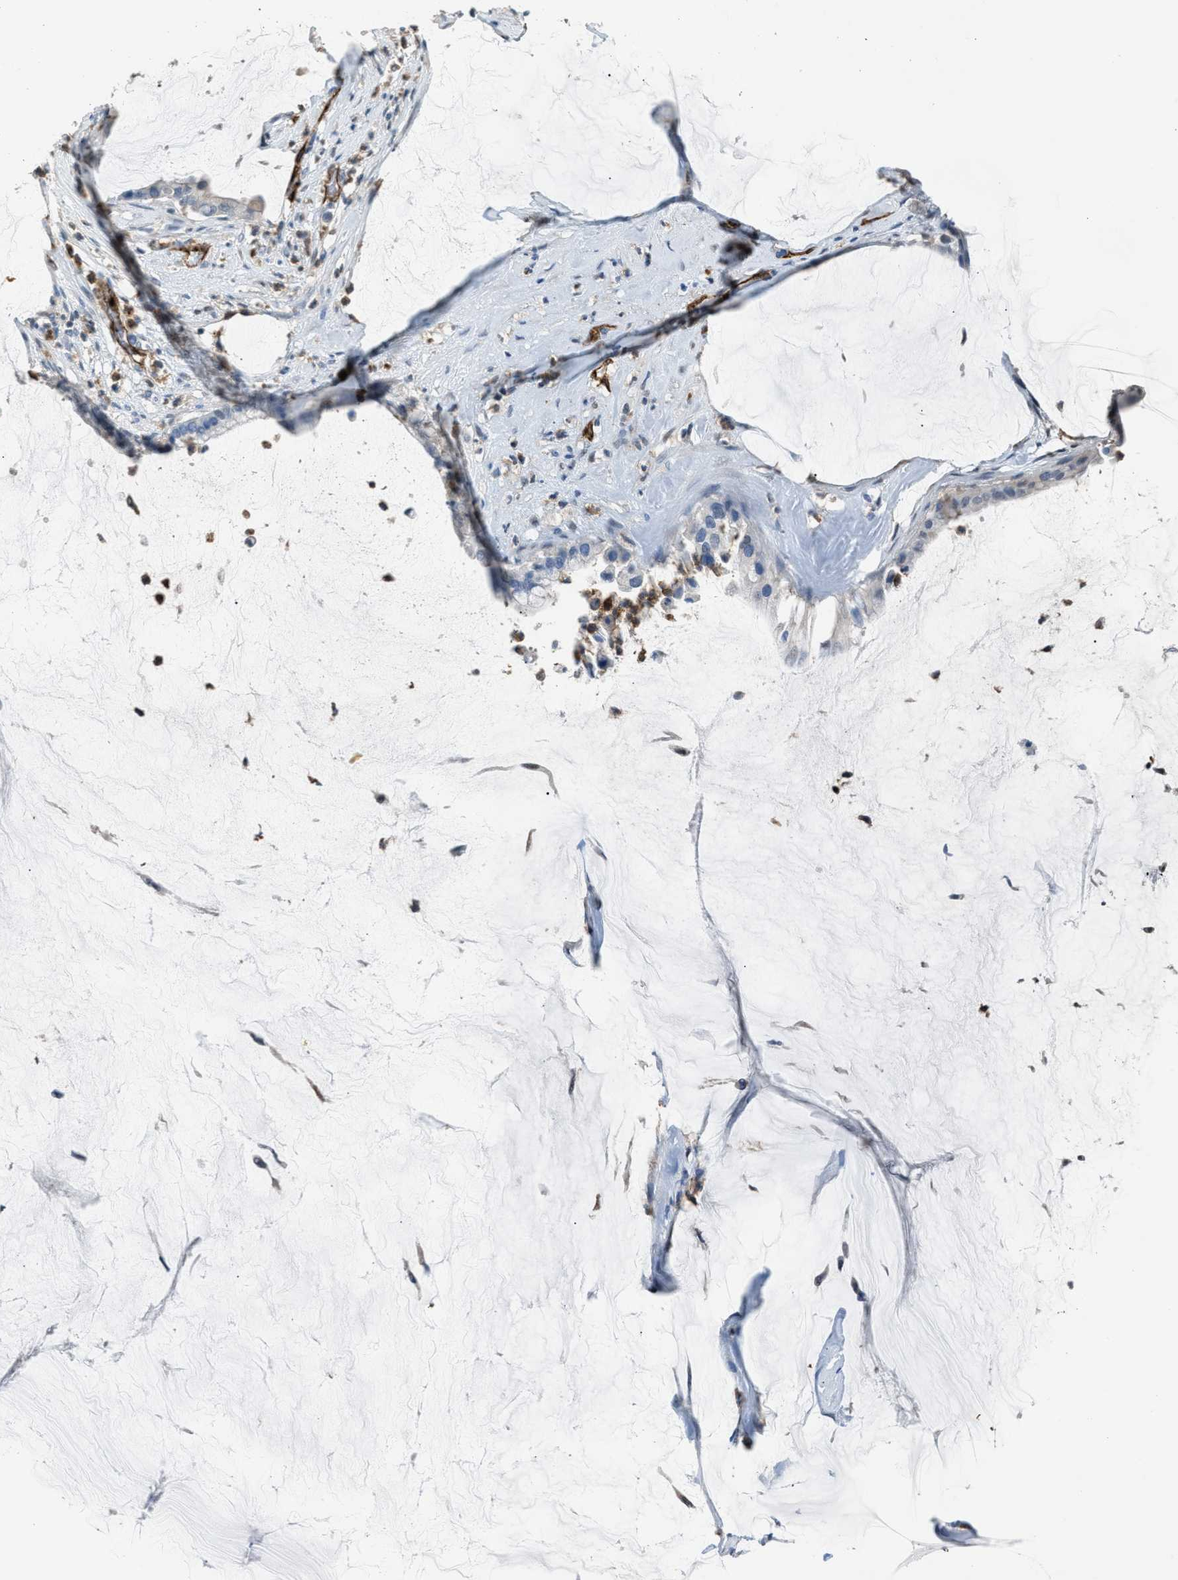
{"staining": {"intensity": "negative", "quantity": "none", "location": "none"}, "tissue": "pancreatic cancer", "cell_type": "Tumor cells", "image_type": "cancer", "snomed": [{"axis": "morphology", "description": "Adenocarcinoma, NOS"}, {"axis": "topography", "description": "Pancreas"}], "caption": "DAB immunohistochemical staining of human adenocarcinoma (pancreatic) displays no significant positivity in tumor cells.", "gene": "DYSF", "patient": {"sex": "male", "age": 41}}